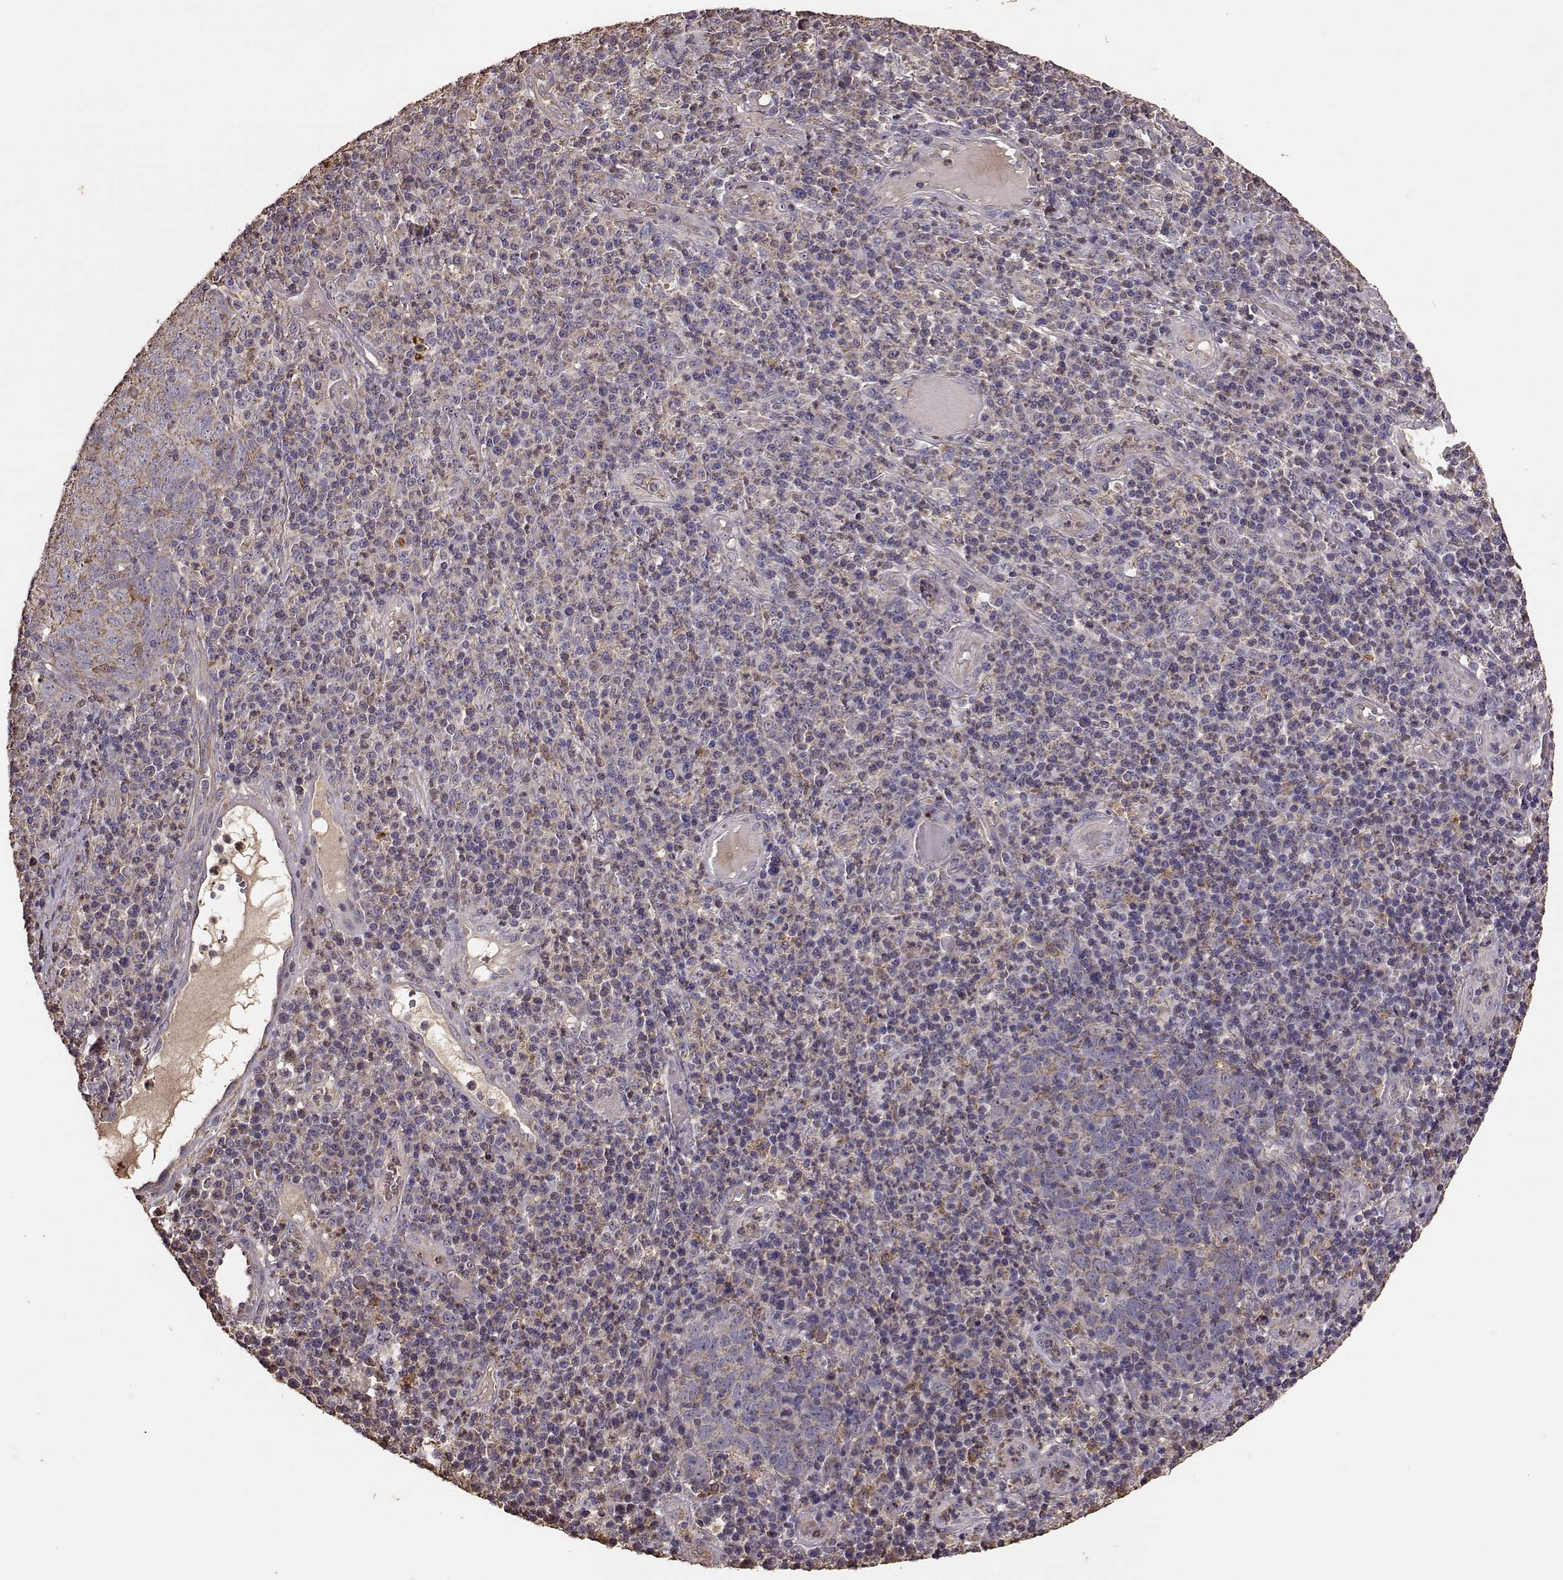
{"staining": {"intensity": "moderate", "quantity": "<25%", "location": "cytoplasmic/membranous"}, "tissue": "skin cancer", "cell_type": "Tumor cells", "image_type": "cancer", "snomed": [{"axis": "morphology", "description": "Squamous cell carcinoma, NOS"}, {"axis": "topography", "description": "Skin"}, {"axis": "topography", "description": "Anal"}], "caption": "IHC of human skin cancer (squamous cell carcinoma) demonstrates low levels of moderate cytoplasmic/membranous expression in about <25% of tumor cells. (Stains: DAB (3,3'-diaminobenzidine) in brown, nuclei in blue, Microscopy: brightfield microscopy at high magnification).", "gene": "PTGES2", "patient": {"sex": "female", "age": 51}}